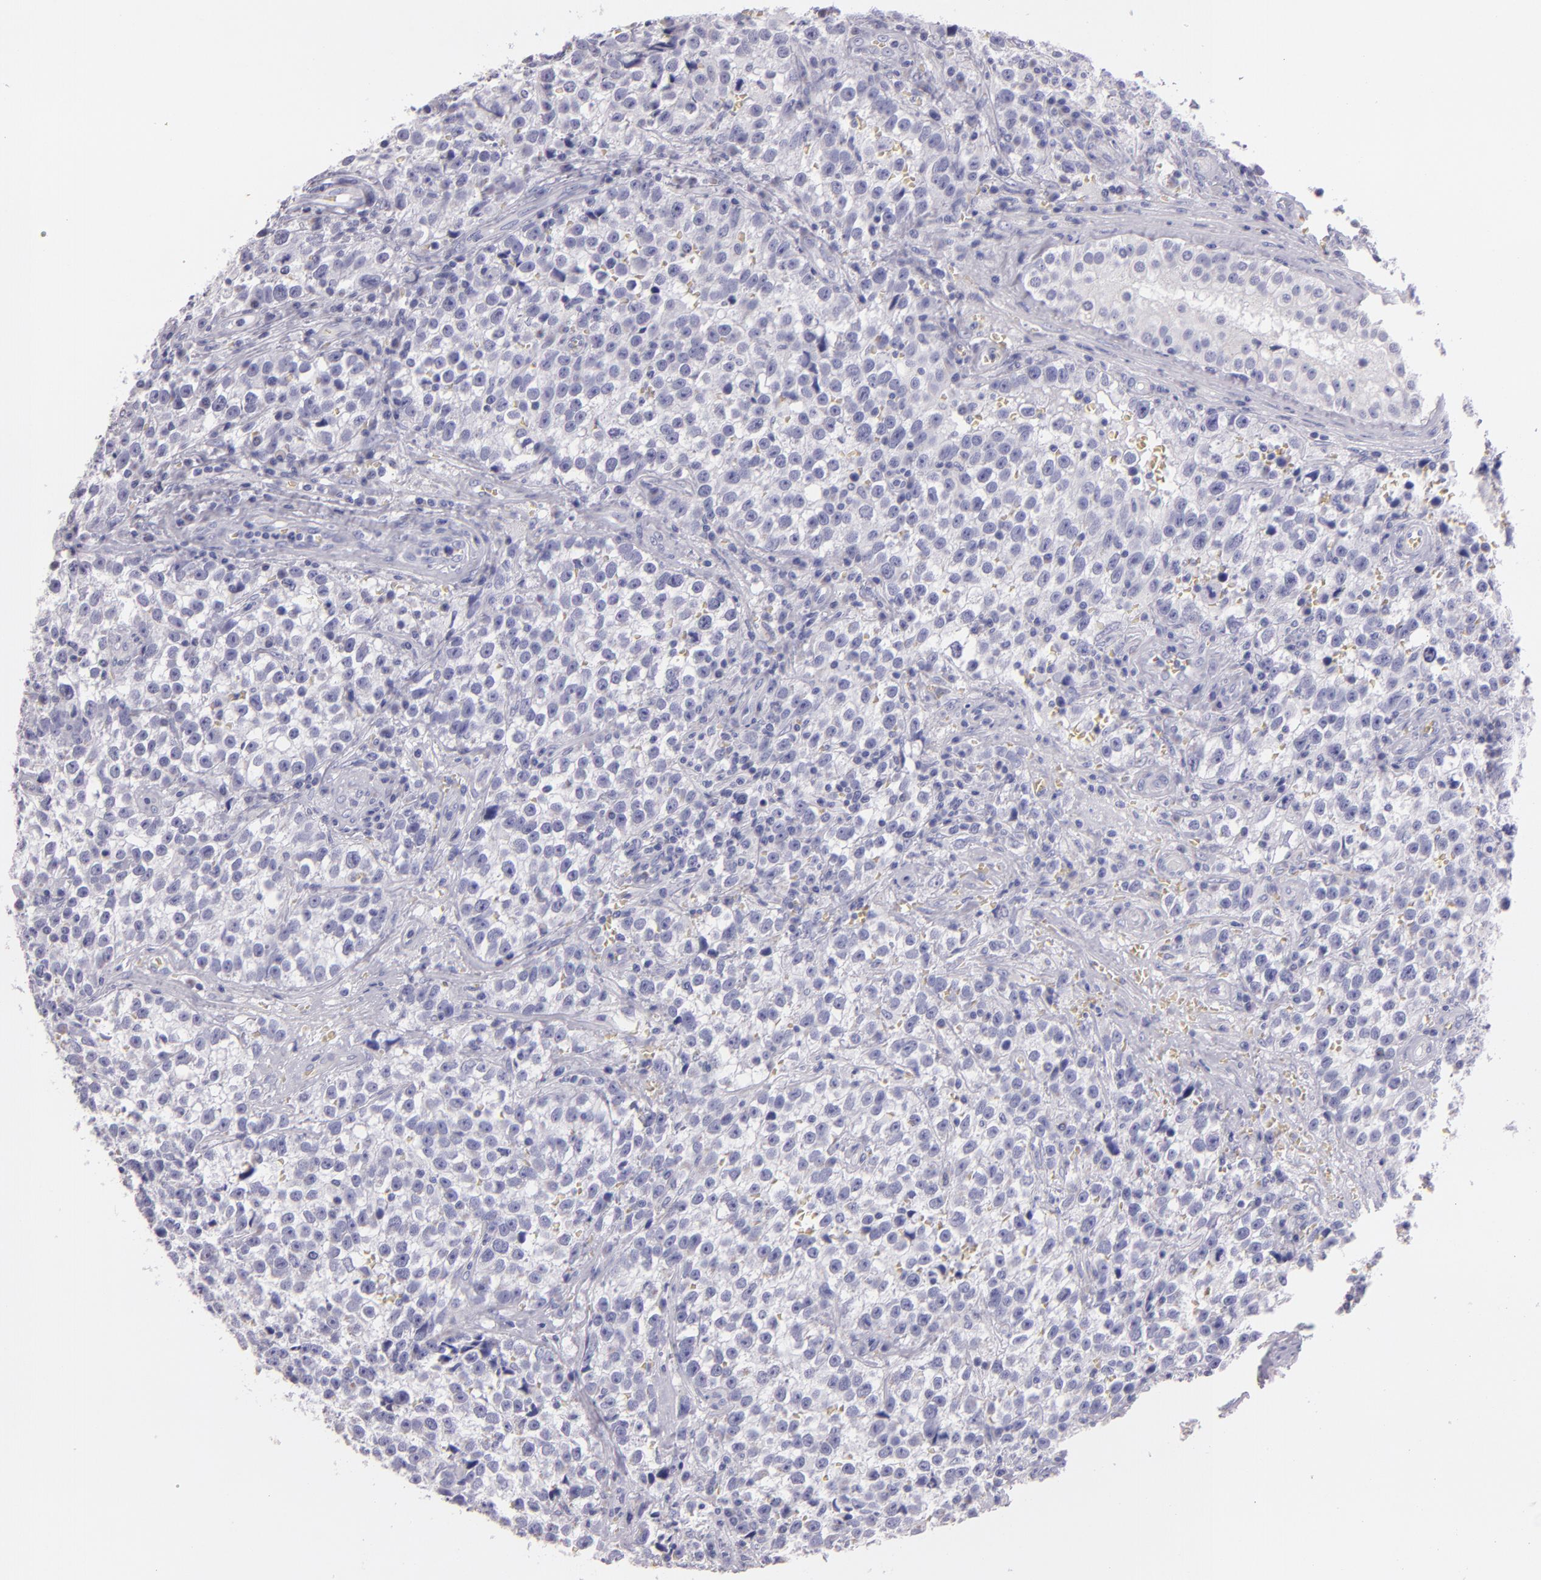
{"staining": {"intensity": "negative", "quantity": "none", "location": "none"}, "tissue": "testis cancer", "cell_type": "Tumor cells", "image_type": "cancer", "snomed": [{"axis": "morphology", "description": "Seminoma, NOS"}, {"axis": "topography", "description": "Testis"}], "caption": "Image shows no significant protein positivity in tumor cells of testis cancer.", "gene": "MUC5AC", "patient": {"sex": "male", "age": 38}}